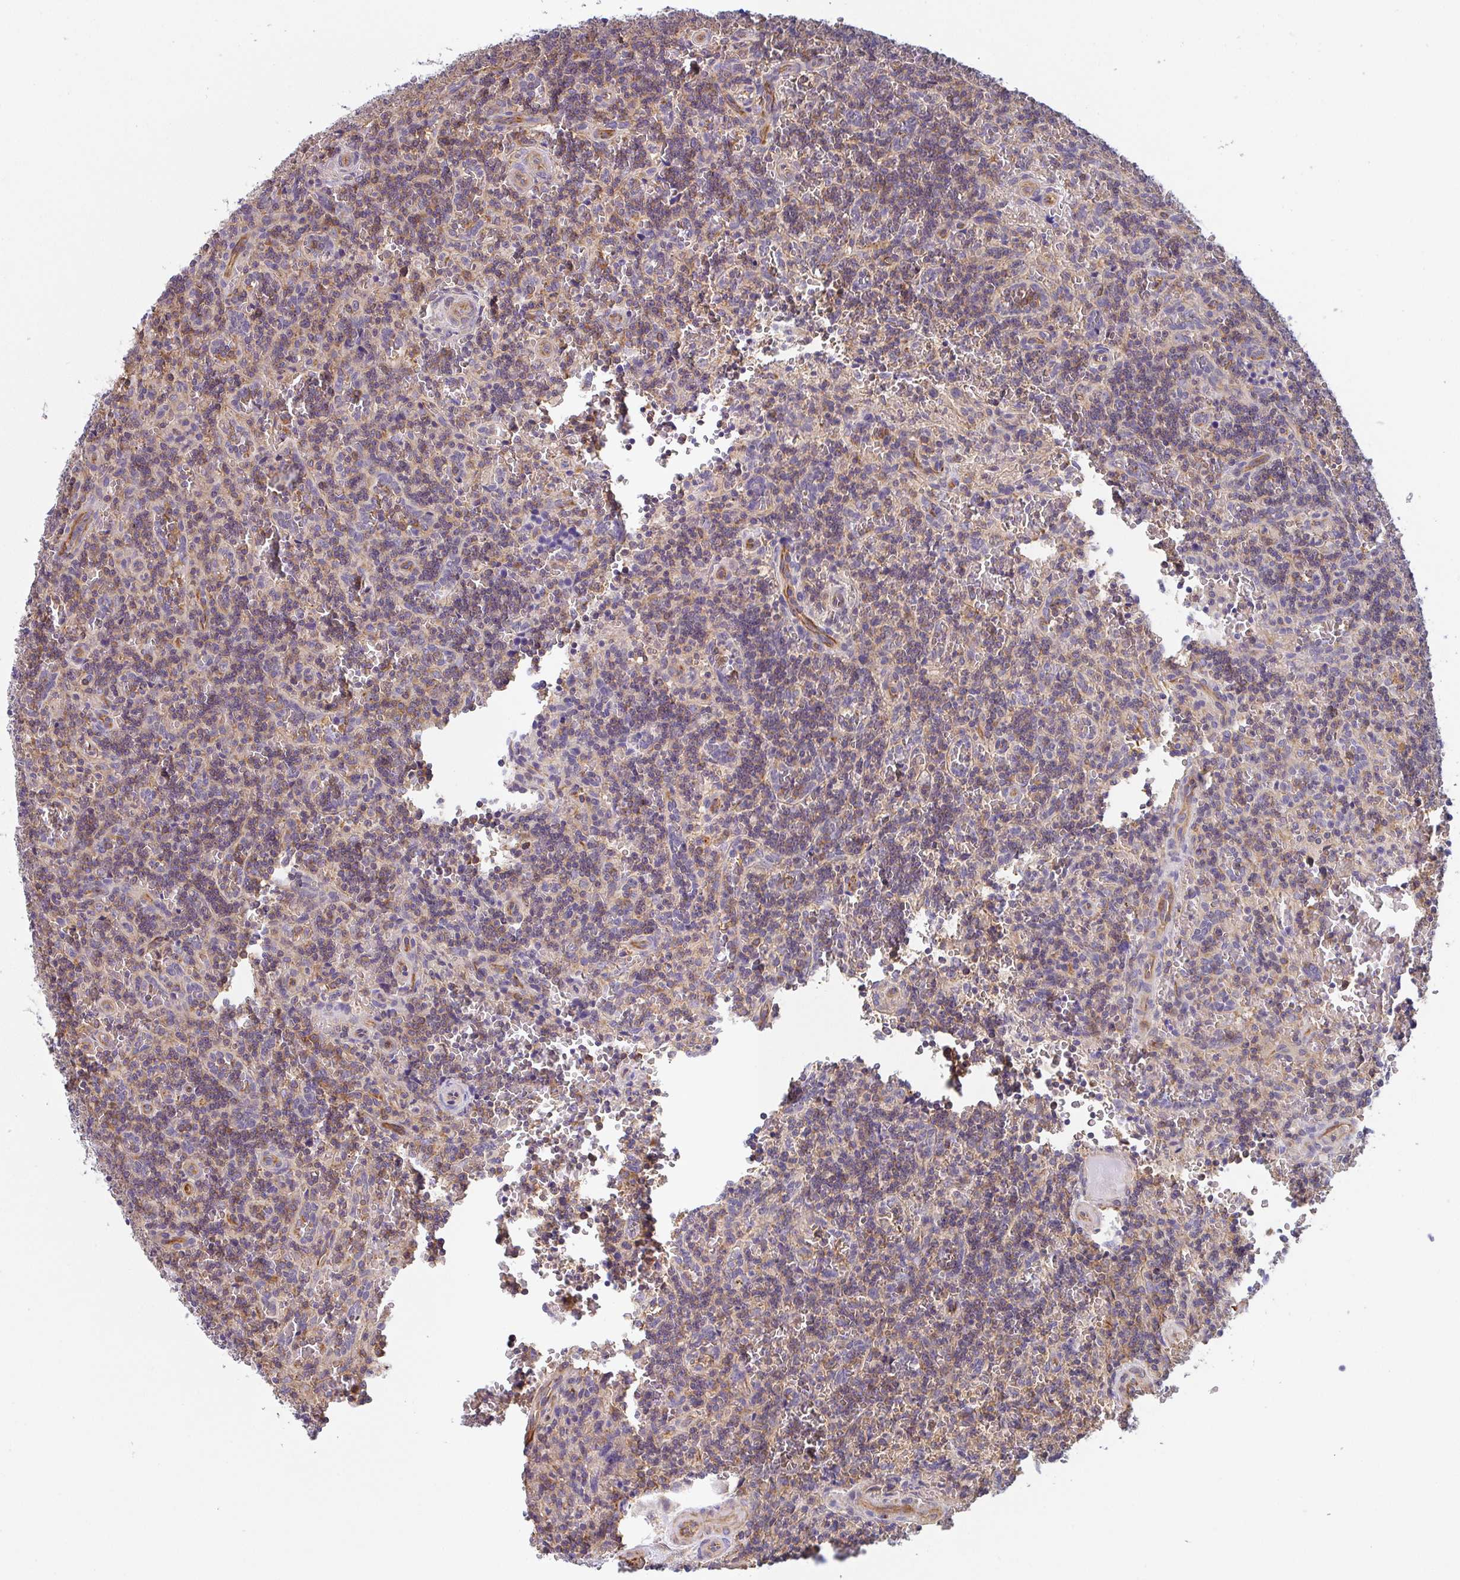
{"staining": {"intensity": "weak", "quantity": "<25%", "location": "cytoplasmic/membranous"}, "tissue": "lymphoma", "cell_type": "Tumor cells", "image_type": "cancer", "snomed": [{"axis": "morphology", "description": "Malignant lymphoma, non-Hodgkin's type, Low grade"}, {"axis": "topography", "description": "Spleen"}], "caption": "This is an immunohistochemistry (IHC) histopathology image of human lymphoma. There is no expression in tumor cells.", "gene": "TMEM229A", "patient": {"sex": "male", "age": 73}}